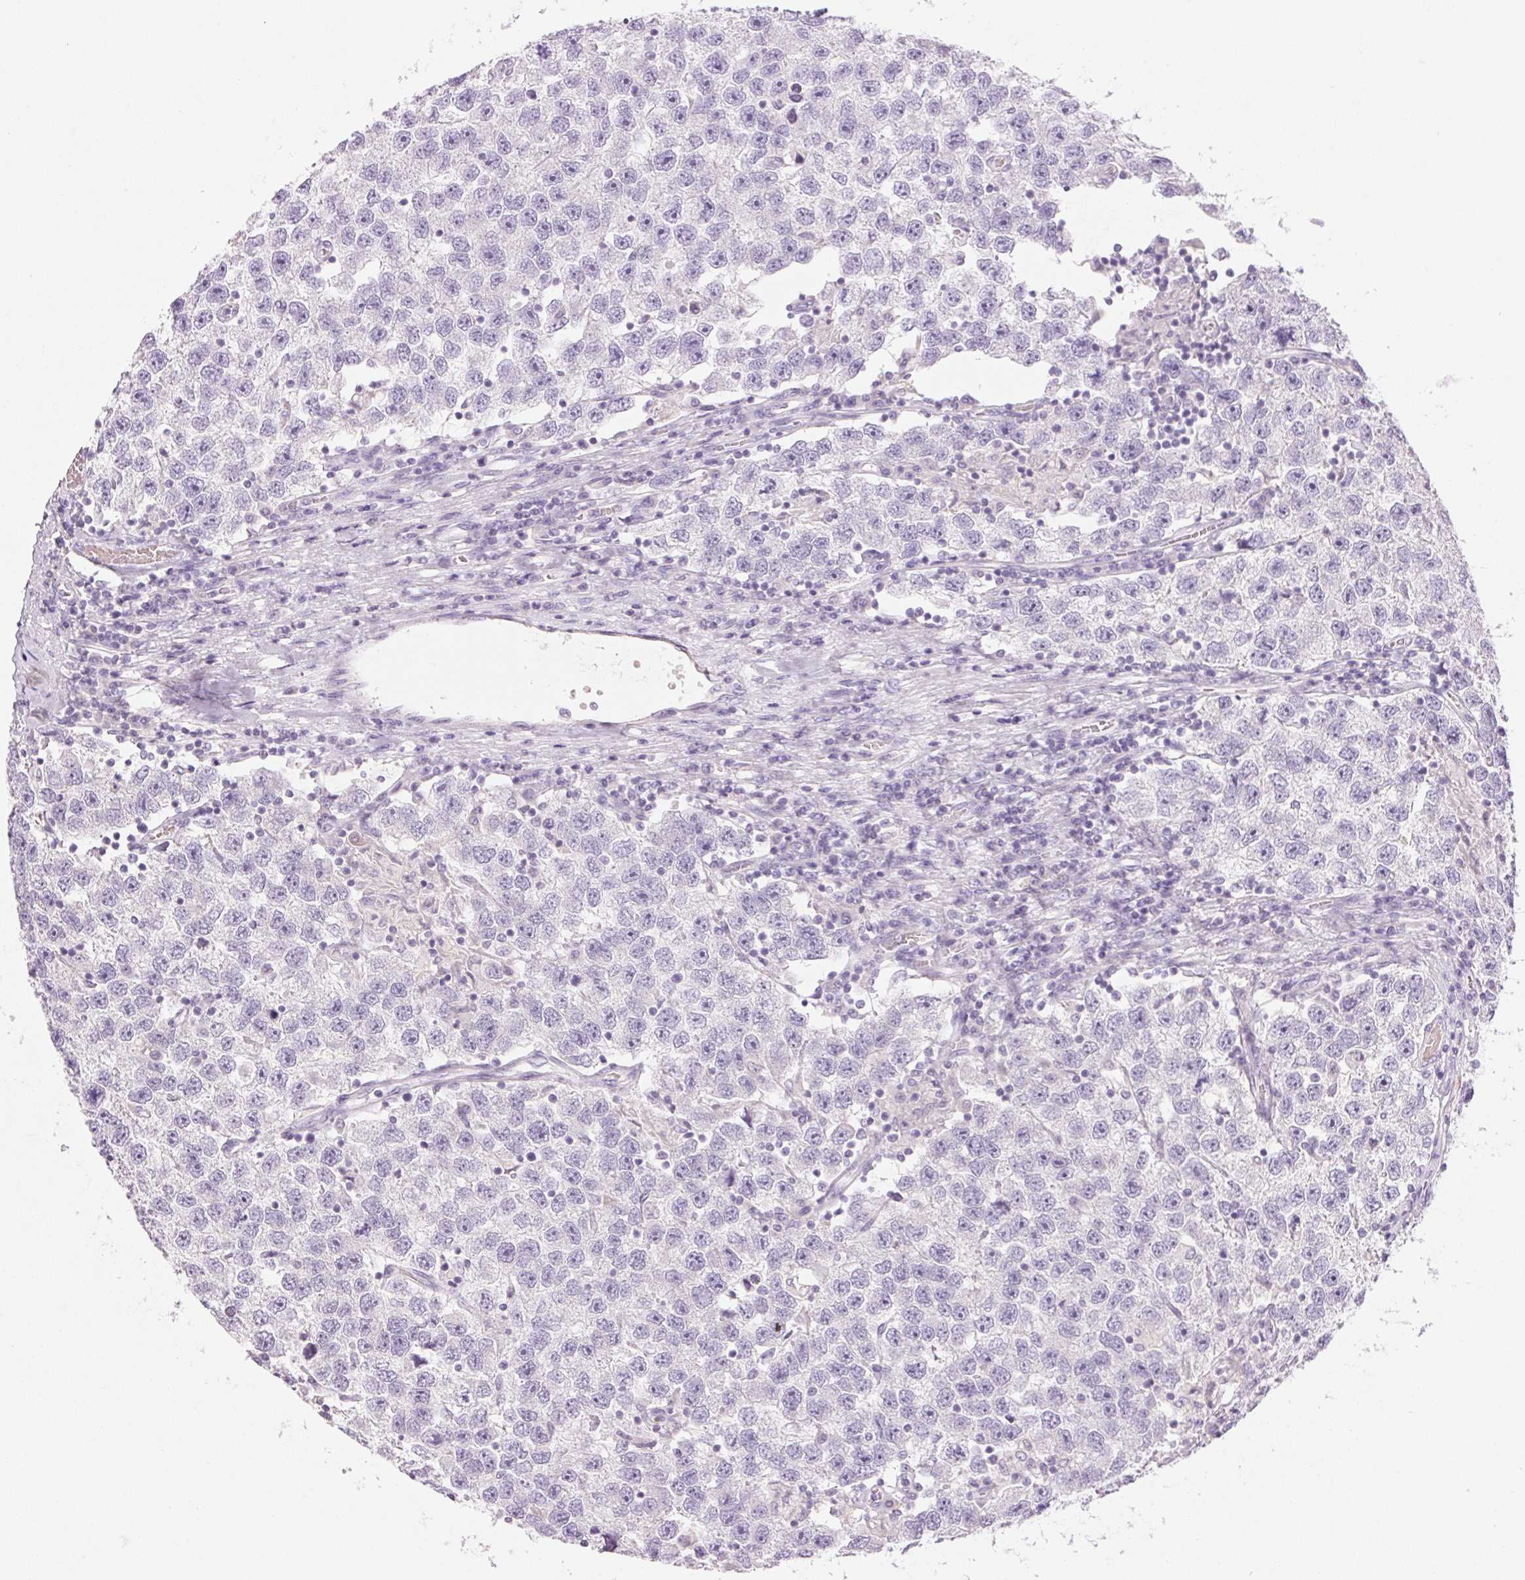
{"staining": {"intensity": "negative", "quantity": "none", "location": "none"}, "tissue": "testis cancer", "cell_type": "Tumor cells", "image_type": "cancer", "snomed": [{"axis": "morphology", "description": "Seminoma, NOS"}, {"axis": "topography", "description": "Testis"}], "caption": "Immunohistochemistry photomicrograph of seminoma (testis) stained for a protein (brown), which shows no positivity in tumor cells.", "gene": "HSD17B2", "patient": {"sex": "male", "age": 26}}